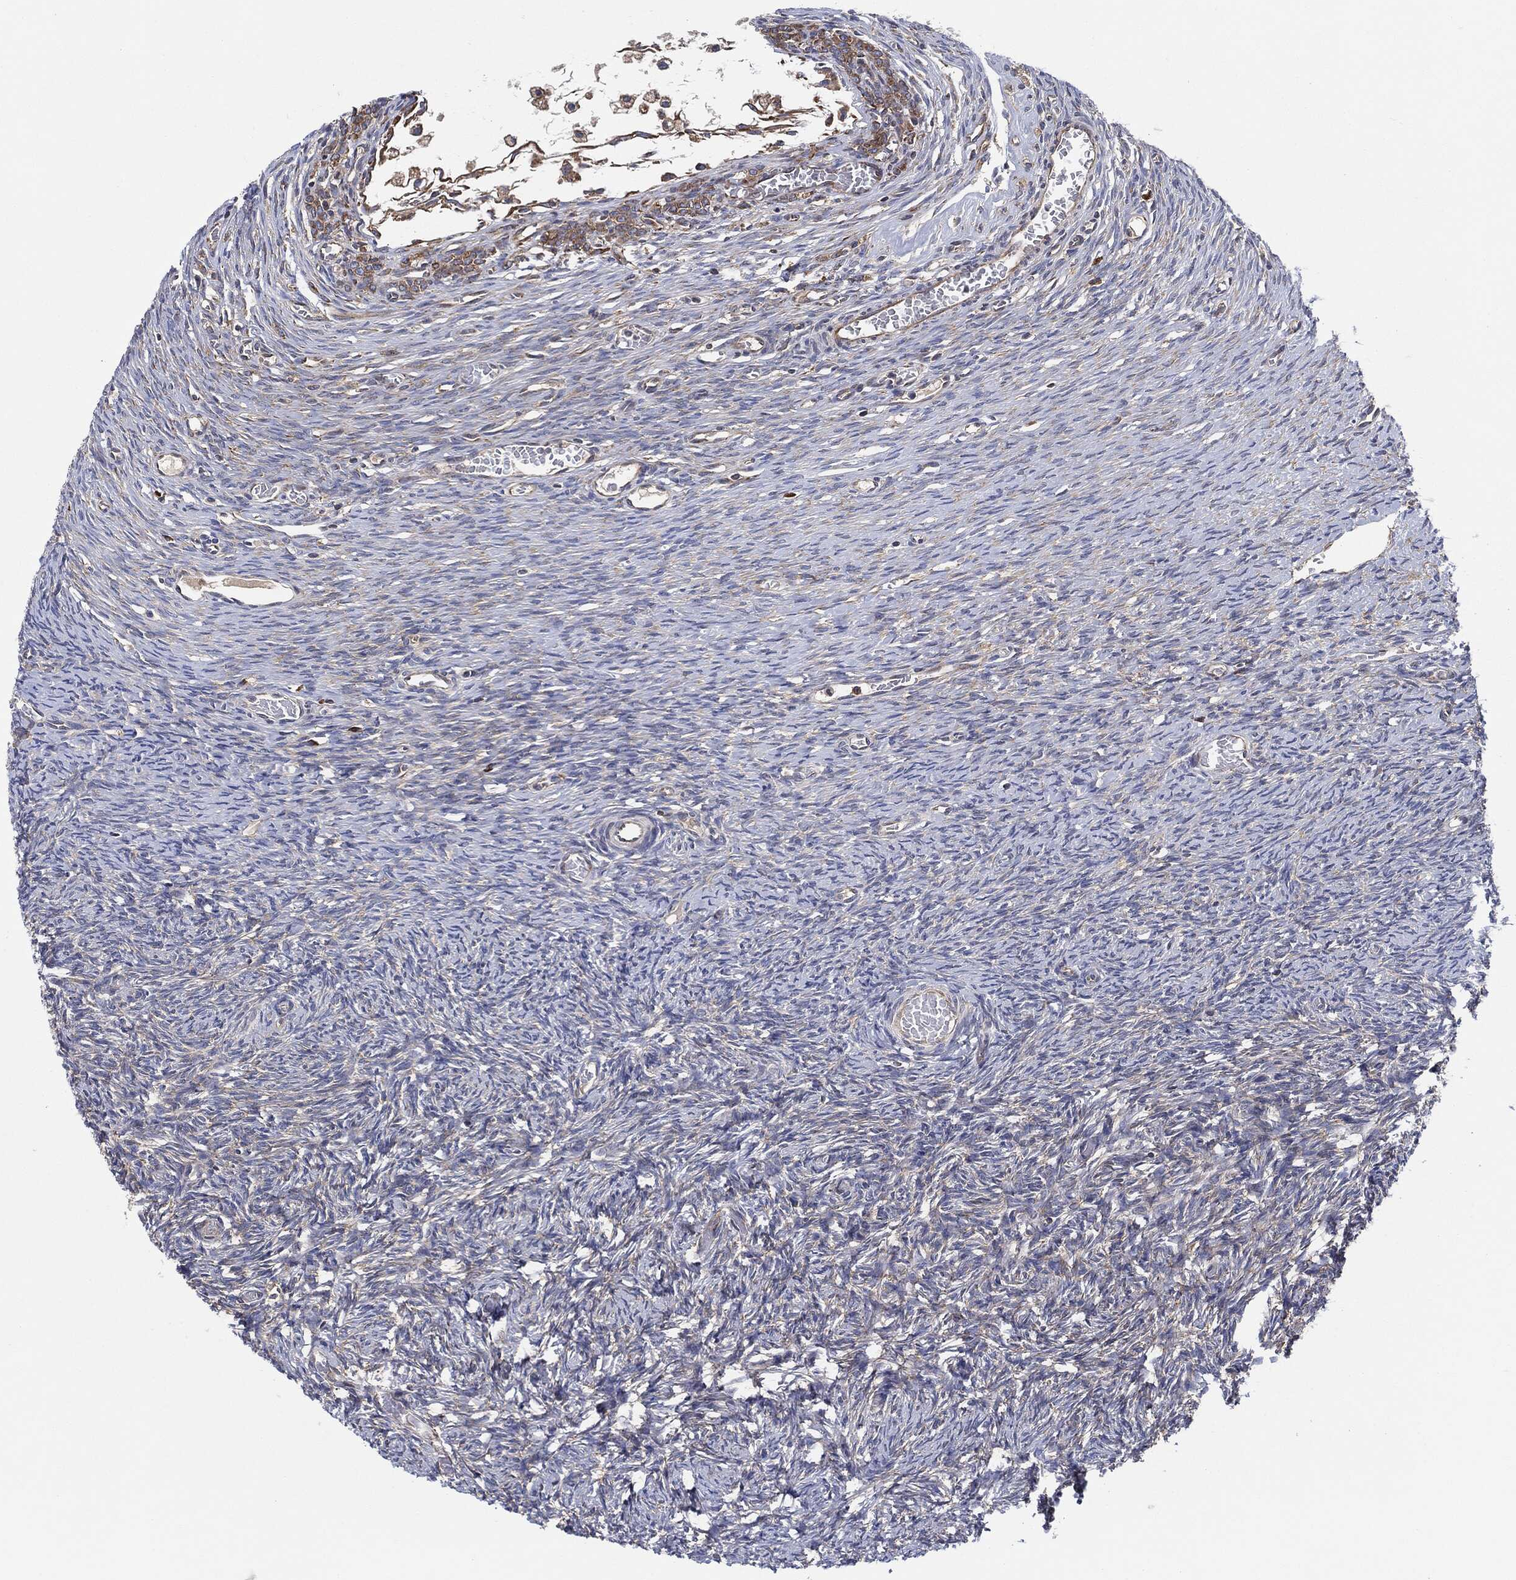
{"staining": {"intensity": "weak", "quantity": "25%-75%", "location": "cytoplasmic/membranous"}, "tissue": "ovary", "cell_type": "Follicle cells", "image_type": "normal", "snomed": [{"axis": "morphology", "description": "Normal tissue, NOS"}, {"axis": "topography", "description": "Ovary"}], "caption": "A histopathology image showing weak cytoplasmic/membranous staining in about 25%-75% of follicle cells in normal ovary, as visualized by brown immunohistochemical staining.", "gene": "EIF2S2", "patient": {"sex": "female", "age": 39}}